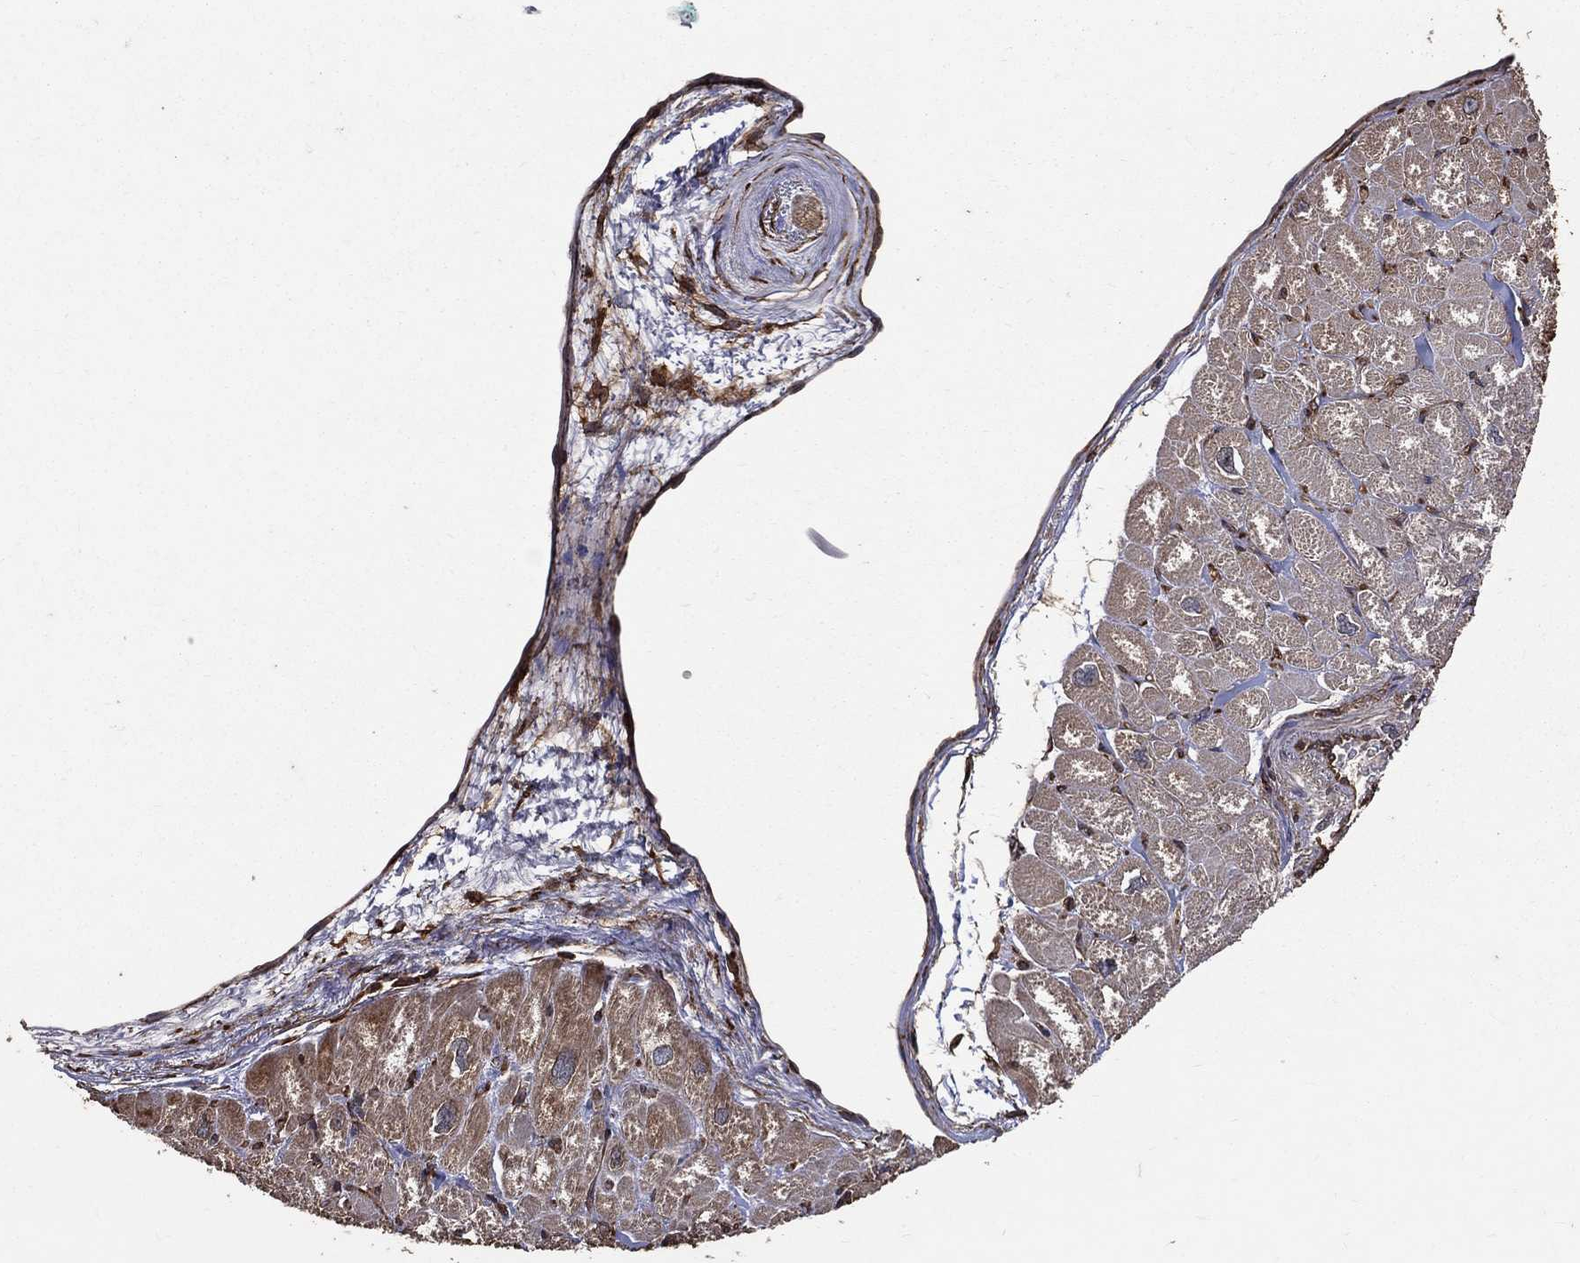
{"staining": {"intensity": "moderate", "quantity": "<25%", "location": "cytoplasmic/membranous"}, "tissue": "heart muscle", "cell_type": "Cardiomyocytes", "image_type": "normal", "snomed": [{"axis": "morphology", "description": "Normal tissue, NOS"}, {"axis": "topography", "description": "Heart"}], "caption": "A micrograph showing moderate cytoplasmic/membranous positivity in about <25% of cardiomyocytes in unremarkable heart muscle, as visualized by brown immunohistochemical staining.", "gene": "DPYSL2", "patient": {"sex": "male", "age": 55}}